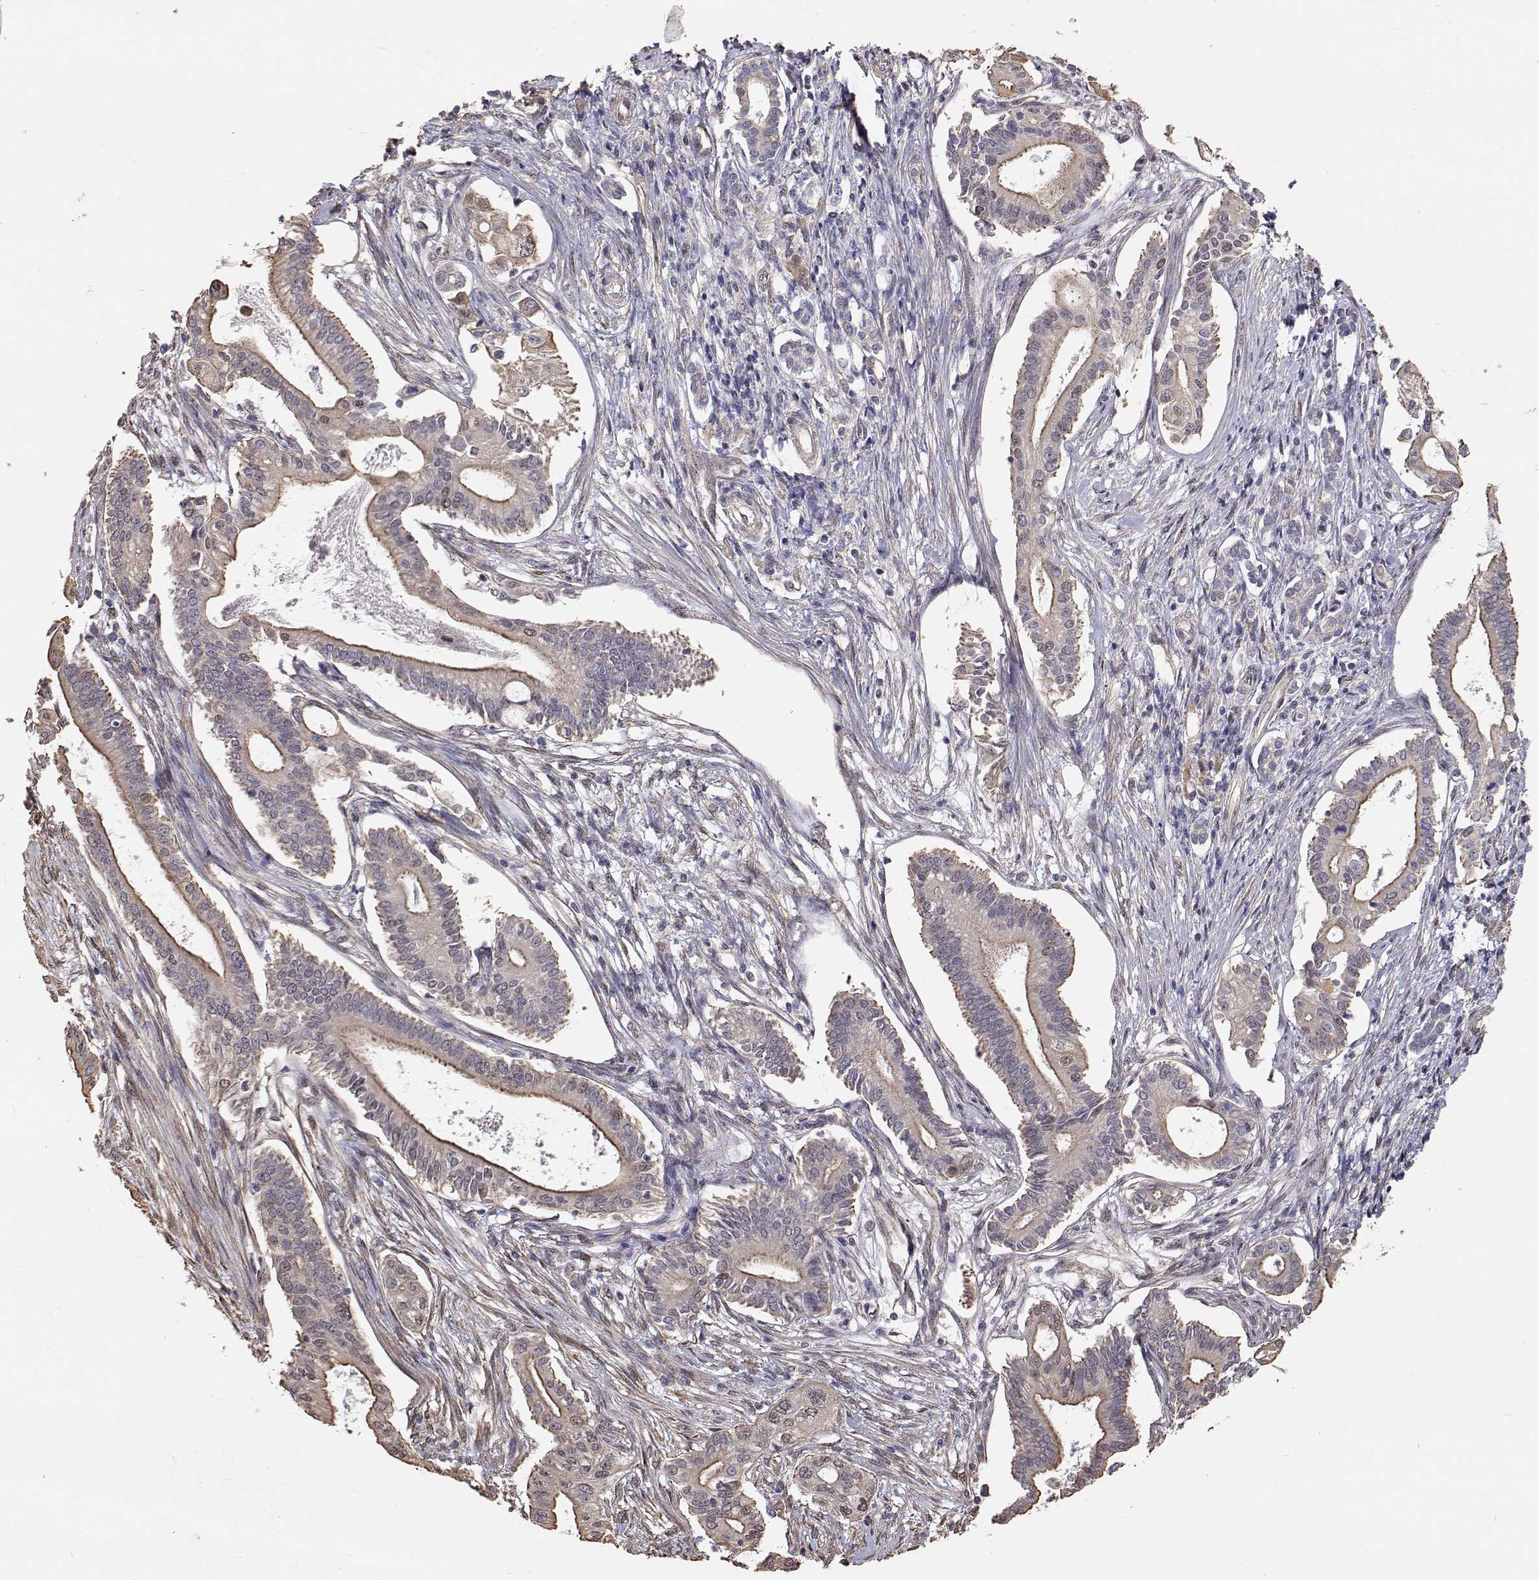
{"staining": {"intensity": "weak", "quantity": "25%-75%", "location": "cytoplasmic/membranous"}, "tissue": "pancreatic cancer", "cell_type": "Tumor cells", "image_type": "cancer", "snomed": [{"axis": "morphology", "description": "Adenocarcinoma, NOS"}, {"axis": "topography", "description": "Pancreas"}], "caption": "An image of pancreatic cancer (adenocarcinoma) stained for a protein displays weak cytoplasmic/membranous brown staining in tumor cells.", "gene": "GSDMA", "patient": {"sex": "female", "age": 68}}